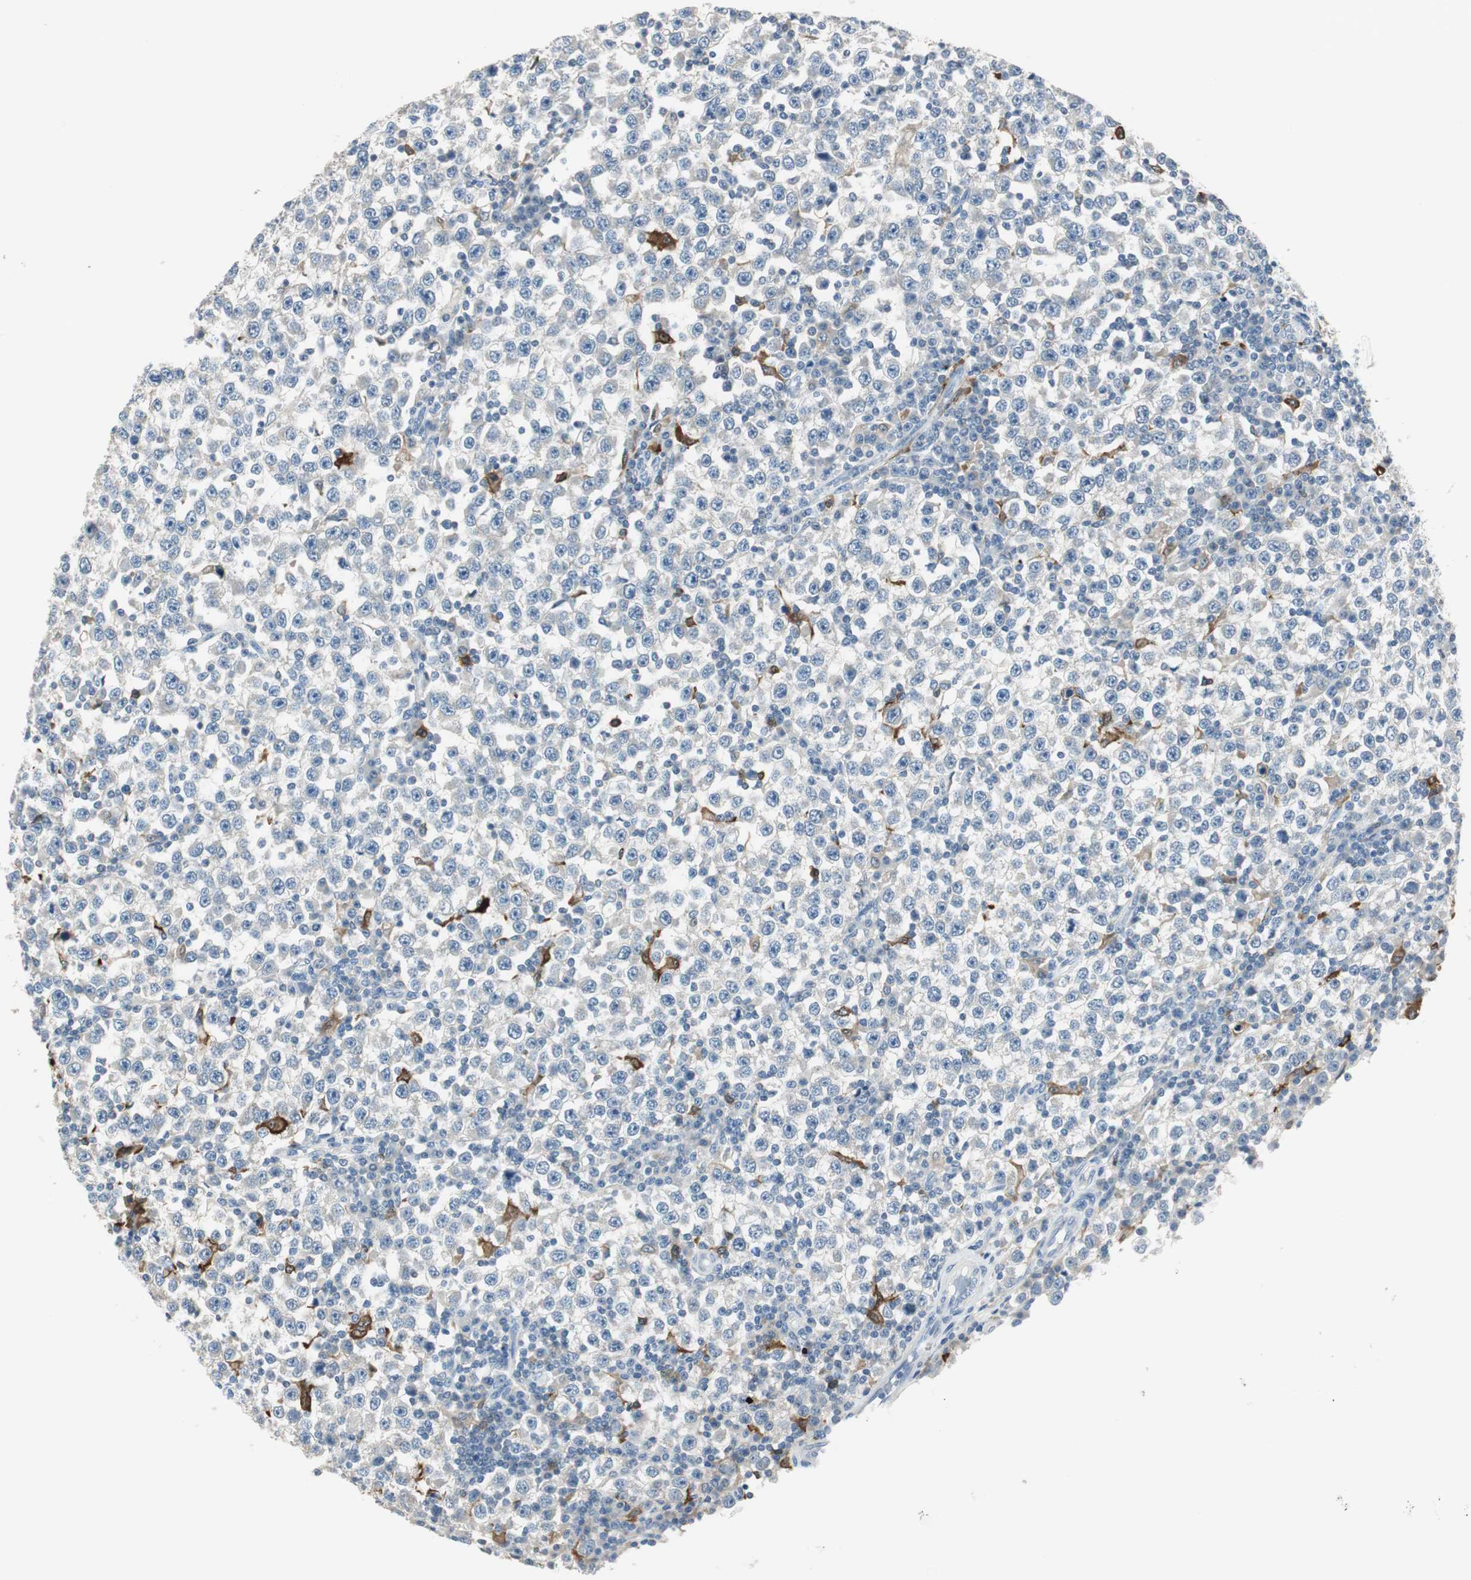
{"staining": {"intensity": "negative", "quantity": "none", "location": "none"}, "tissue": "testis cancer", "cell_type": "Tumor cells", "image_type": "cancer", "snomed": [{"axis": "morphology", "description": "Seminoma, NOS"}, {"axis": "topography", "description": "Testis"}], "caption": "Testis cancer (seminoma) was stained to show a protein in brown. There is no significant expression in tumor cells.", "gene": "MSTO1", "patient": {"sex": "male", "age": 65}}